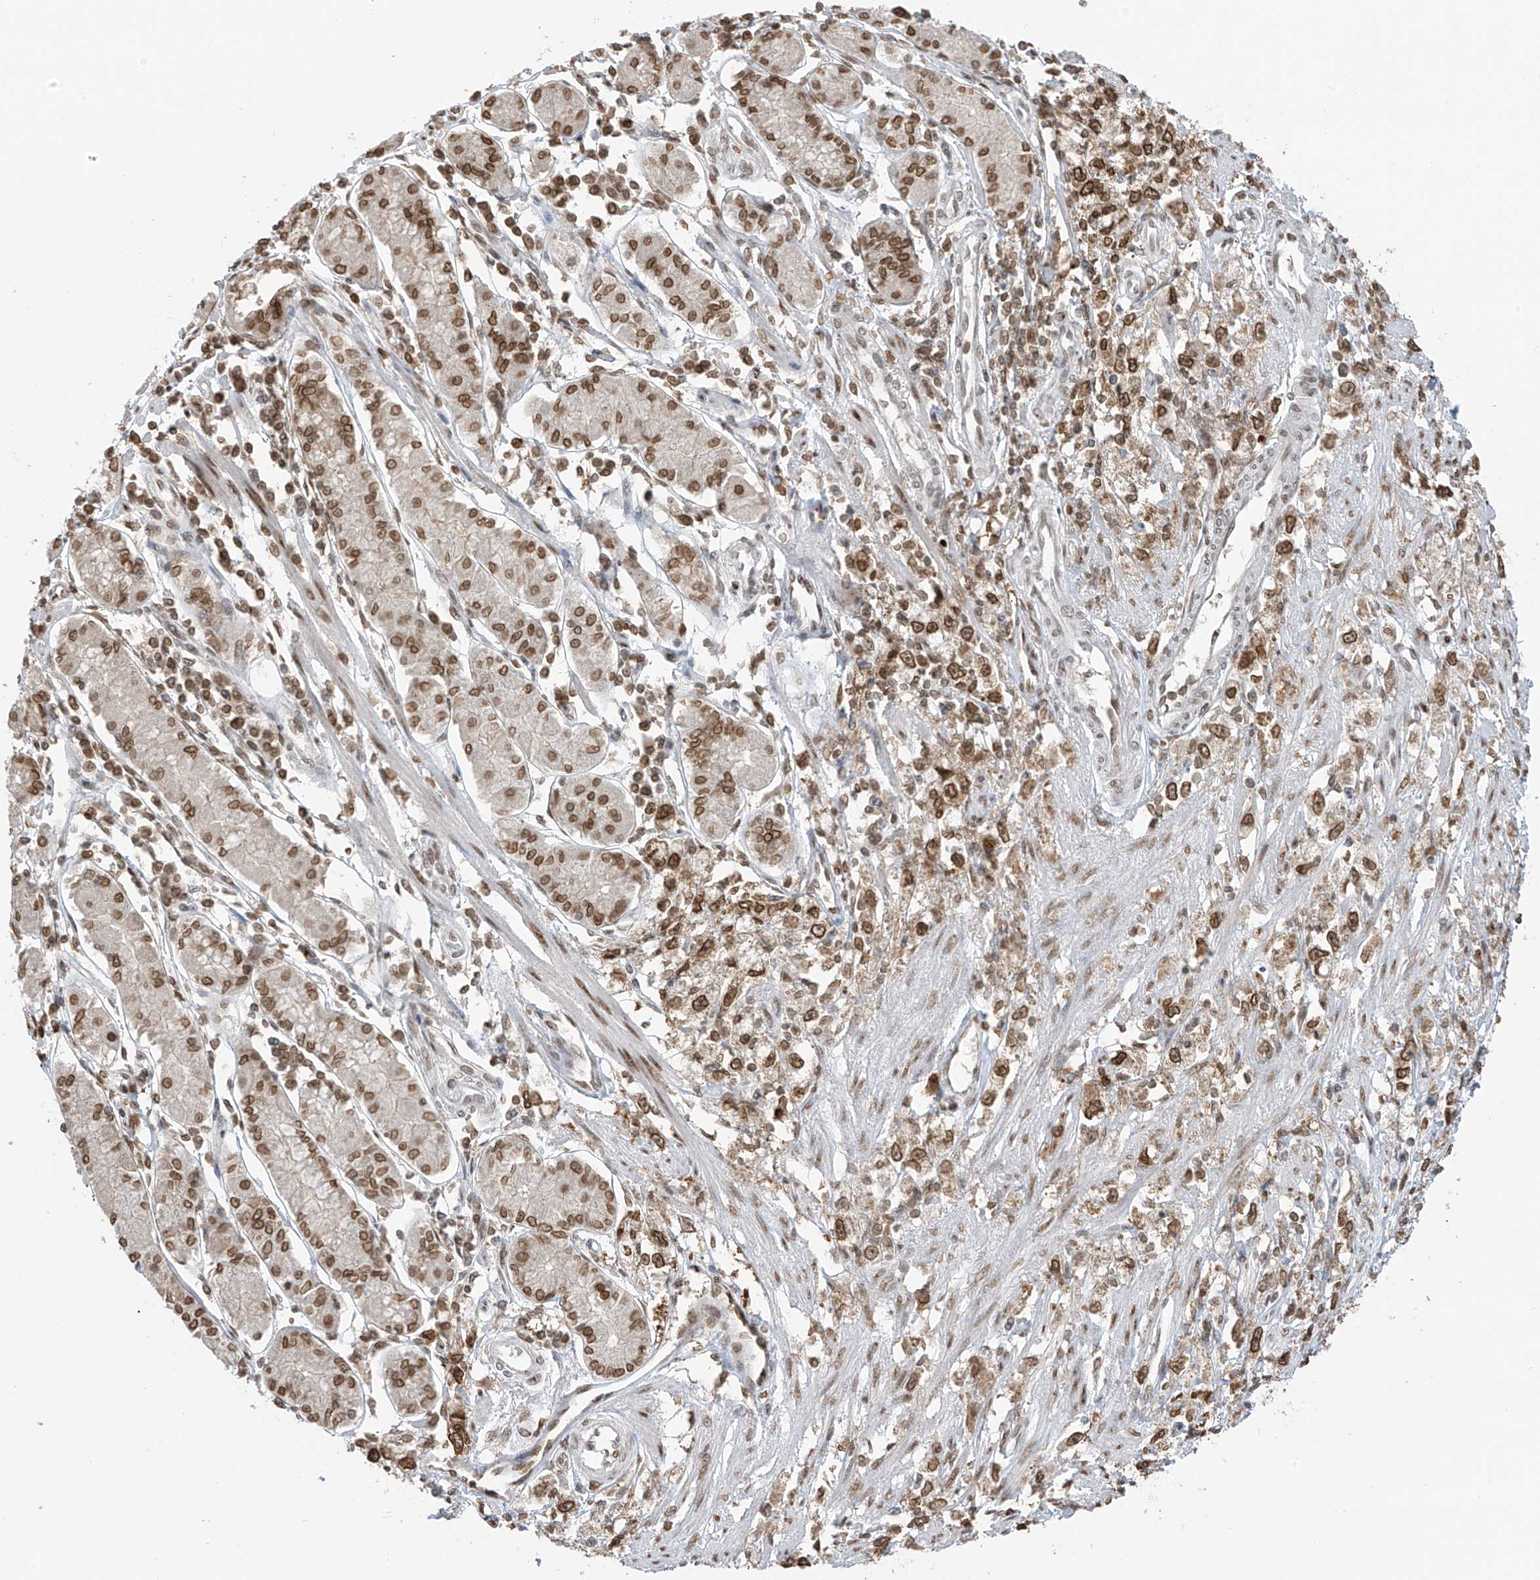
{"staining": {"intensity": "moderate", "quantity": ">75%", "location": "nuclear"}, "tissue": "stomach cancer", "cell_type": "Tumor cells", "image_type": "cancer", "snomed": [{"axis": "morphology", "description": "Adenocarcinoma, NOS"}, {"axis": "topography", "description": "Stomach"}], "caption": "The micrograph exhibits staining of stomach adenocarcinoma, revealing moderate nuclear protein positivity (brown color) within tumor cells. (DAB = brown stain, brightfield microscopy at high magnification).", "gene": "KPNB1", "patient": {"sex": "female", "age": 59}}